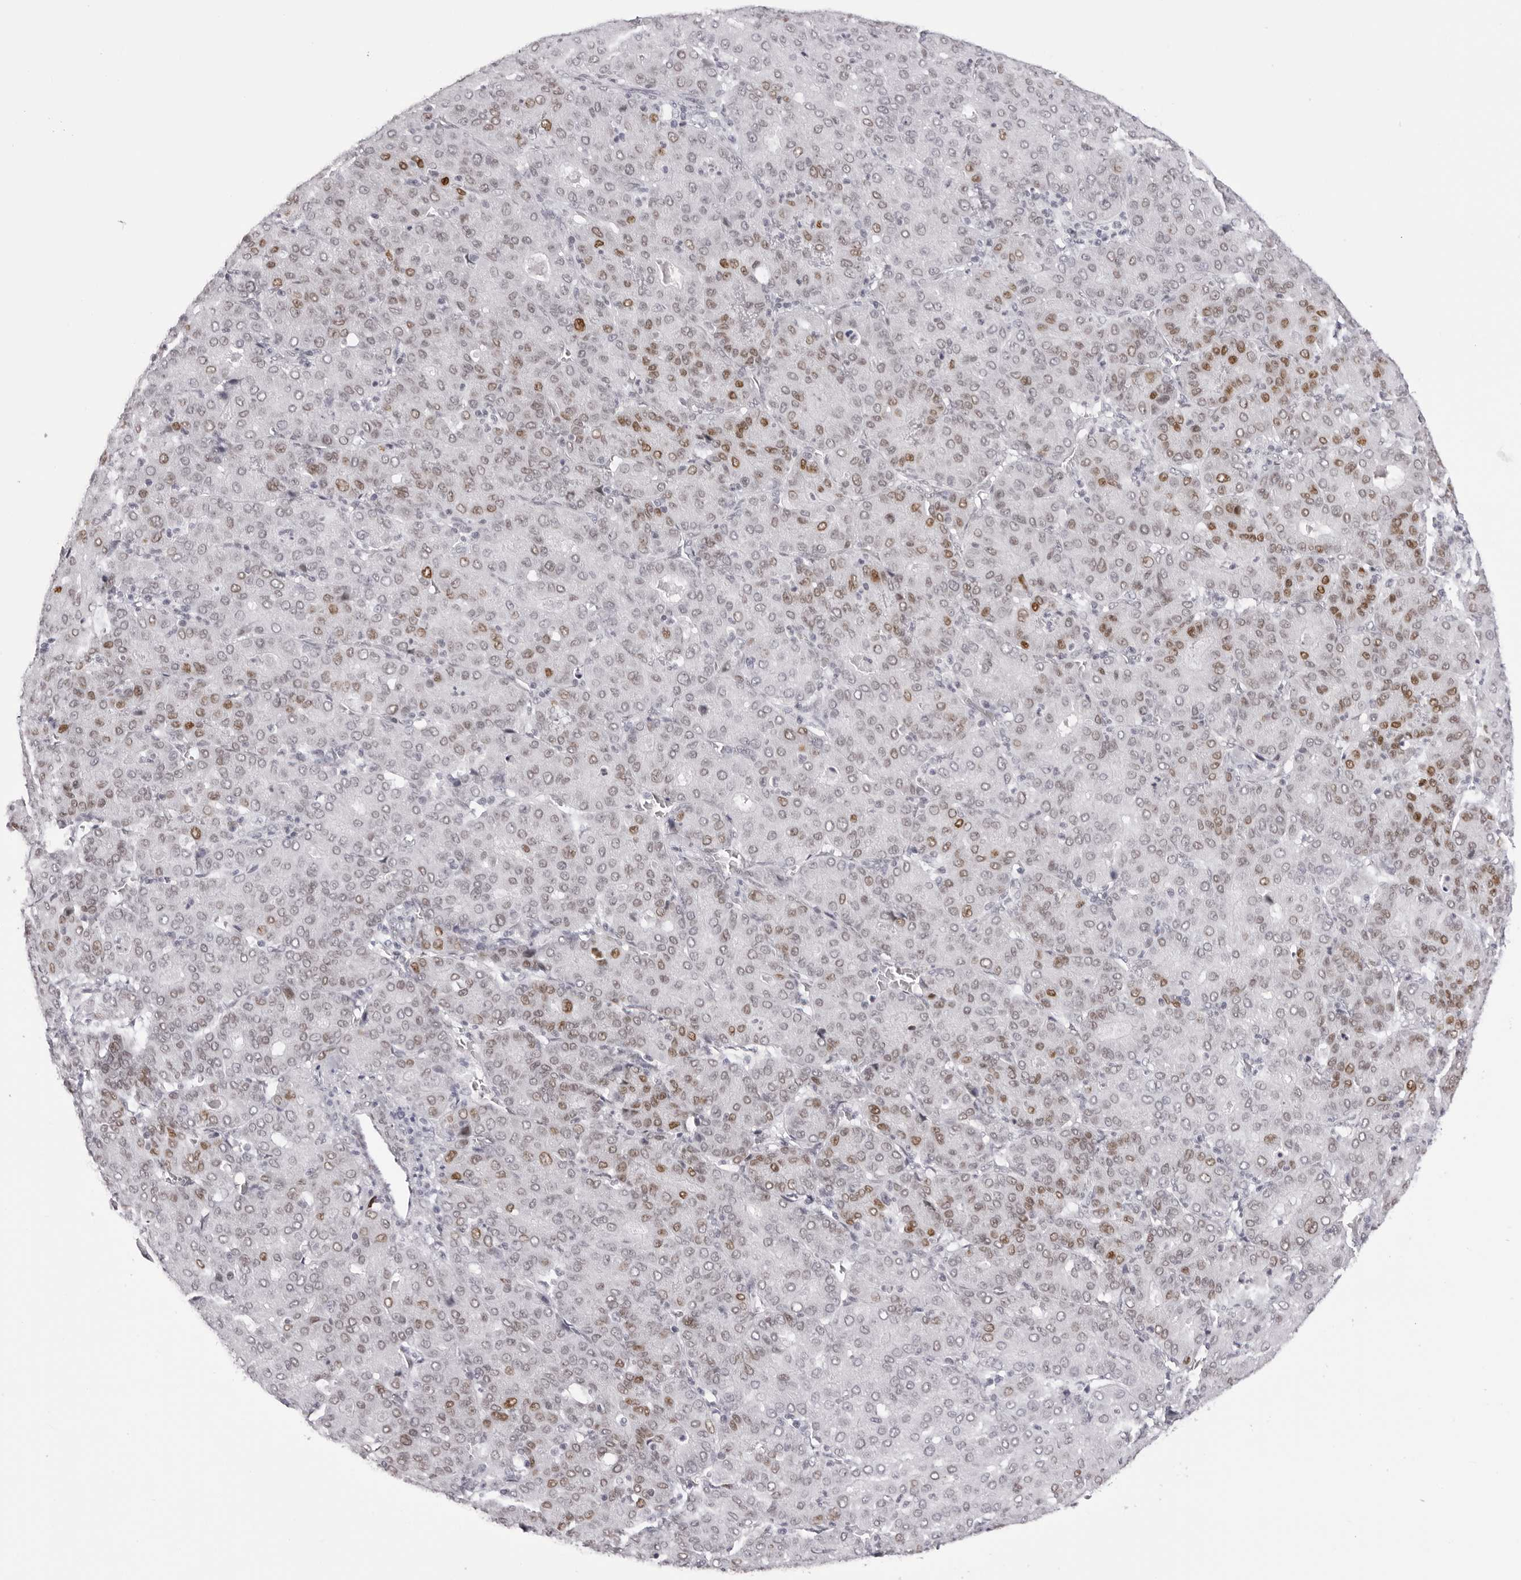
{"staining": {"intensity": "moderate", "quantity": "25%-75%", "location": "nuclear"}, "tissue": "liver cancer", "cell_type": "Tumor cells", "image_type": "cancer", "snomed": [{"axis": "morphology", "description": "Carcinoma, Hepatocellular, NOS"}, {"axis": "topography", "description": "Liver"}], "caption": "The micrograph exhibits a brown stain indicating the presence of a protein in the nuclear of tumor cells in liver cancer (hepatocellular carcinoma).", "gene": "MAFK", "patient": {"sex": "male", "age": 65}}